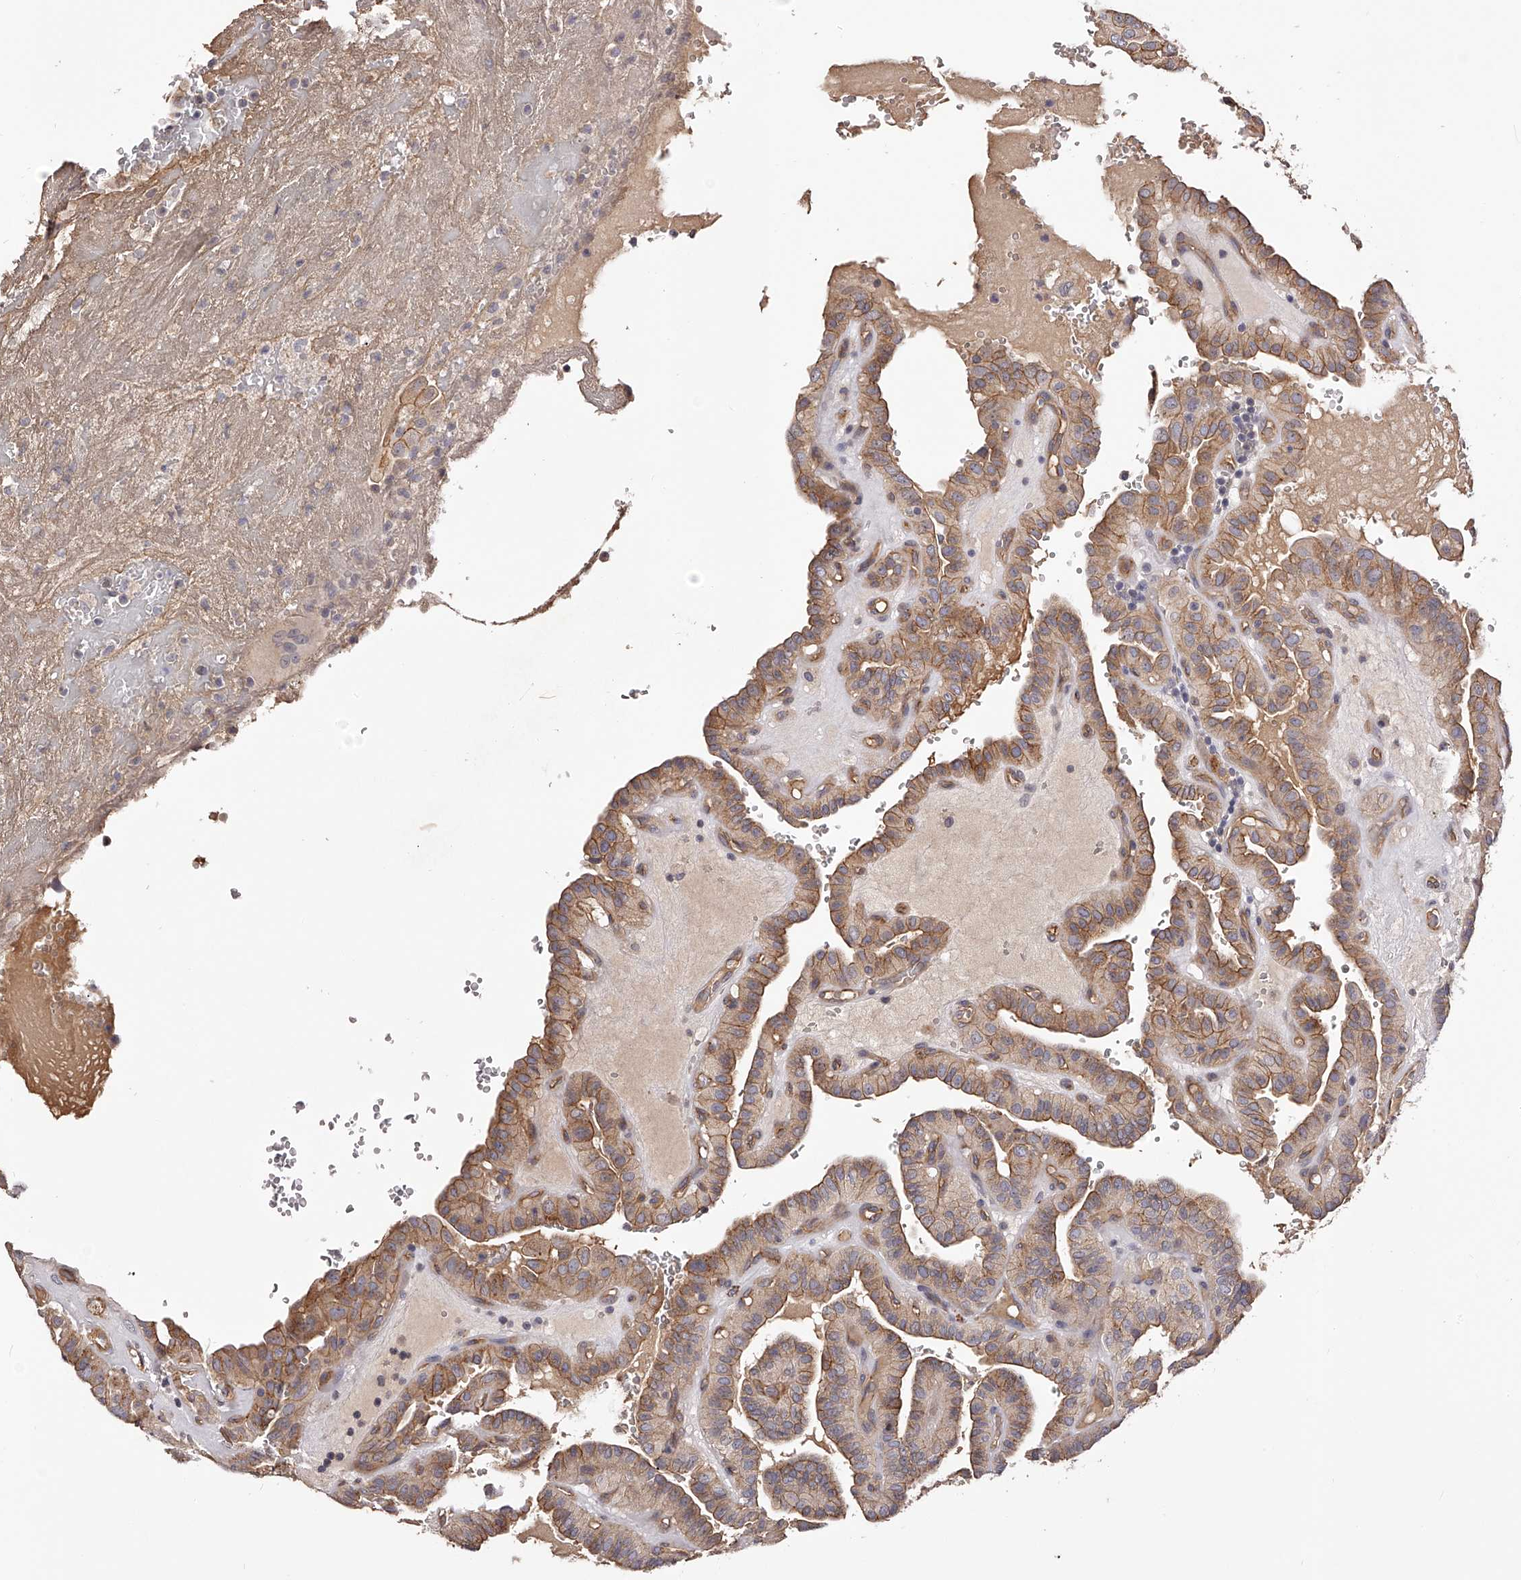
{"staining": {"intensity": "moderate", "quantity": ">75%", "location": "cytoplasmic/membranous"}, "tissue": "thyroid cancer", "cell_type": "Tumor cells", "image_type": "cancer", "snomed": [{"axis": "morphology", "description": "Papillary adenocarcinoma, NOS"}, {"axis": "topography", "description": "Thyroid gland"}], "caption": "Immunohistochemical staining of thyroid cancer demonstrates moderate cytoplasmic/membranous protein positivity in about >75% of tumor cells.", "gene": "LTV1", "patient": {"sex": "male", "age": 77}}